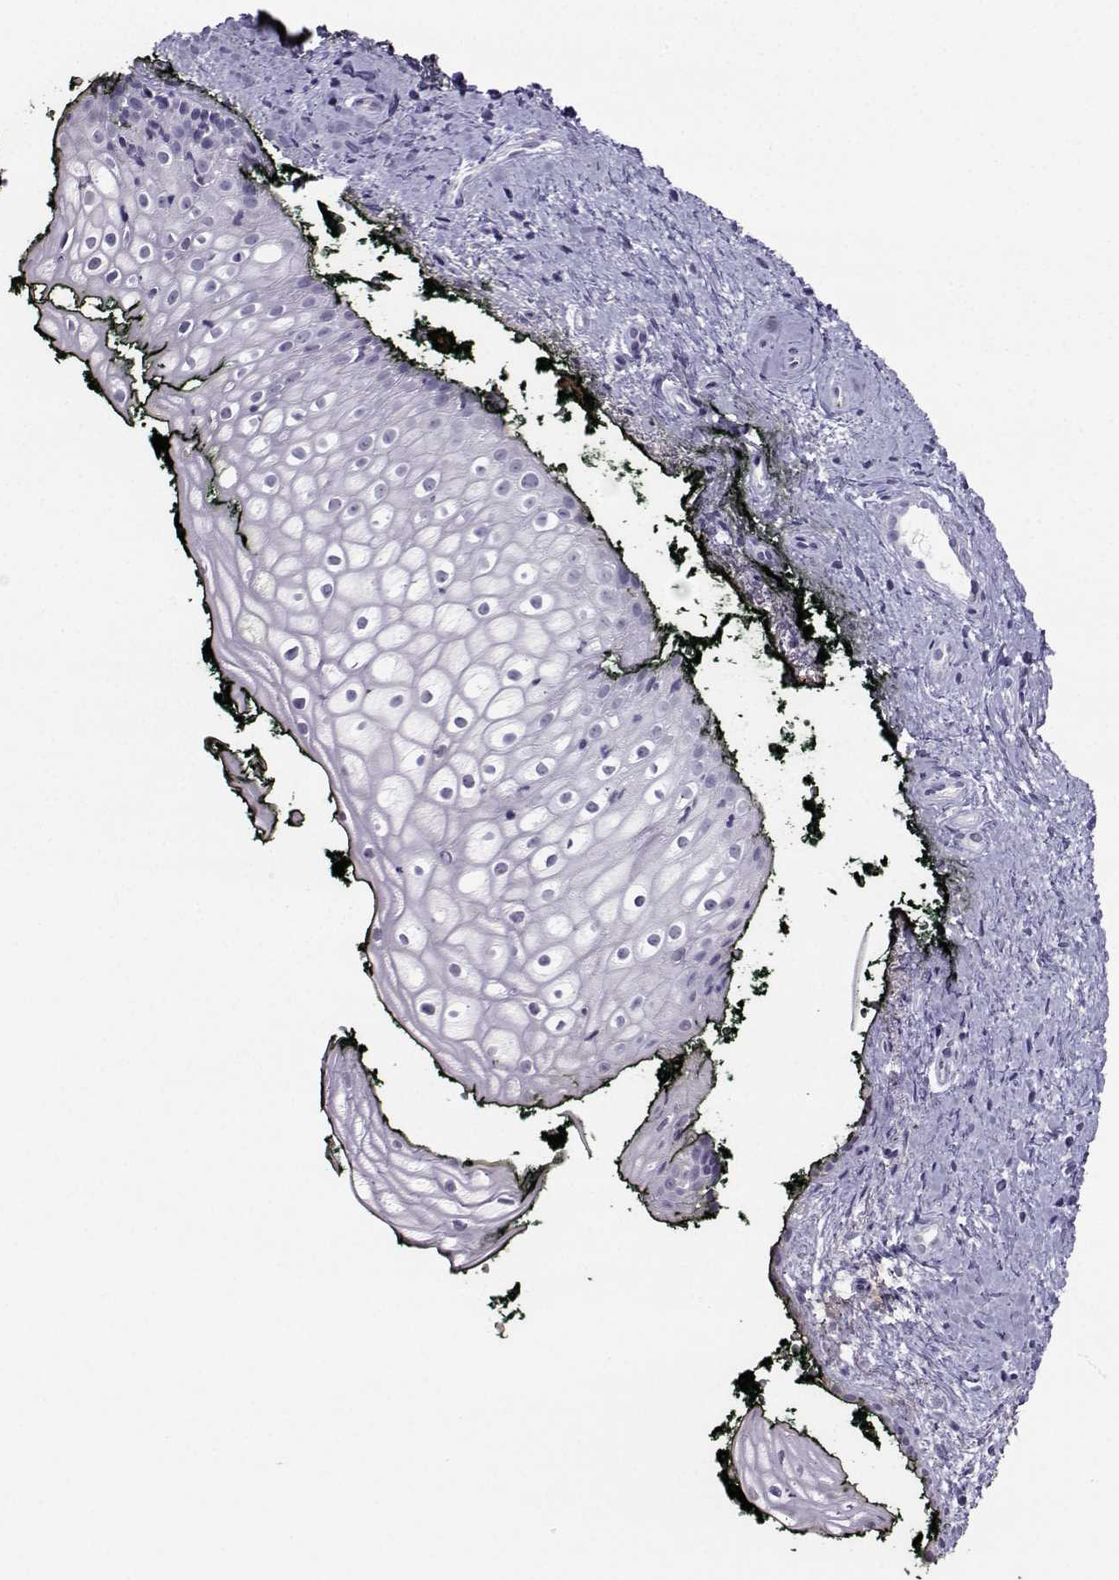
{"staining": {"intensity": "negative", "quantity": "none", "location": "none"}, "tissue": "vagina", "cell_type": "Squamous epithelial cells", "image_type": "normal", "snomed": [{"axis": "morphology", "description": "Normal tissue, NOS"}, {"axis": "topography", "description": "Vagina"}], "caption": "Squamous epithelial cells show no significant protein positivity in benign vagina. (Immunohistochemistry (ihc), brightfield microscopy, high magnification).", "gene": "LHX1", "patient": {"sex": "female", "age": 47}}